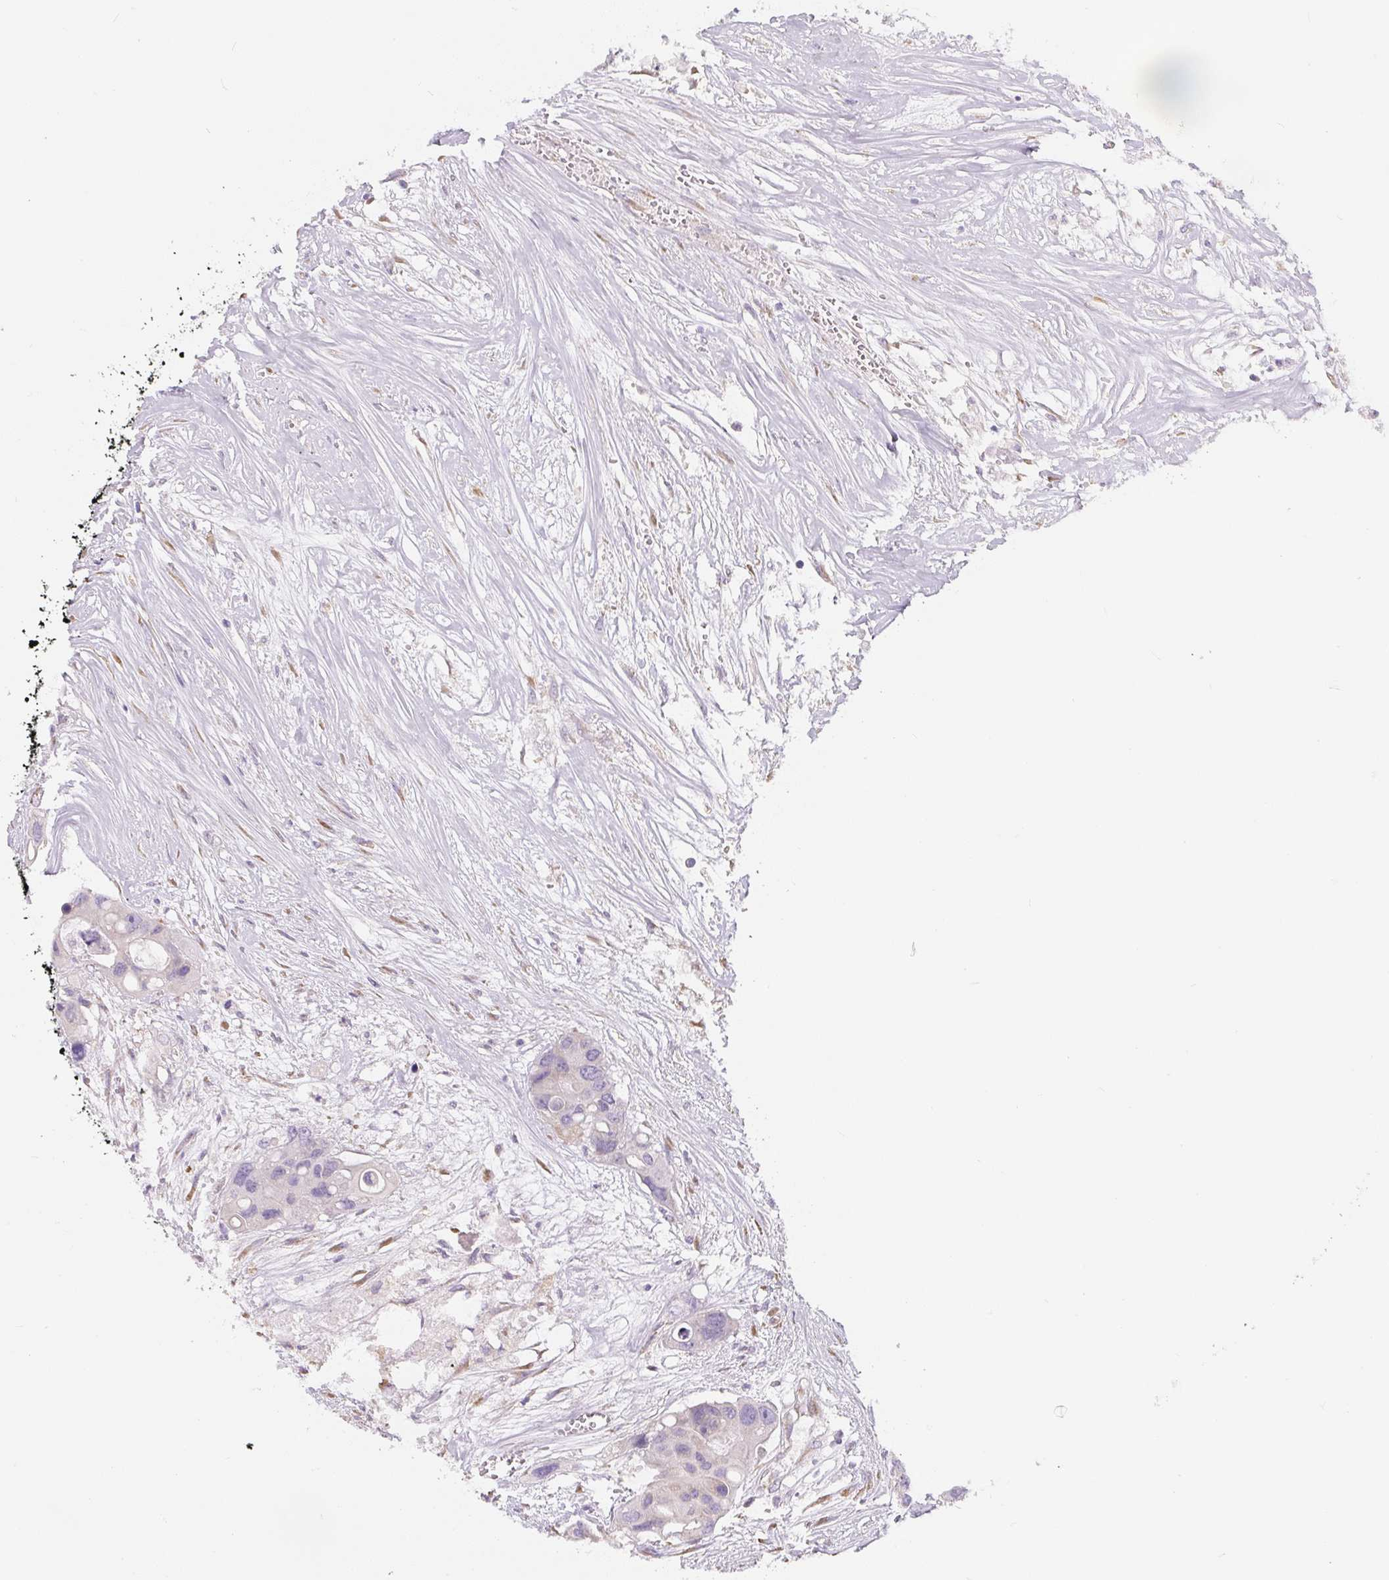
{"staining": {"intensity": "negative", "quantity": "none", "location": "none"}, "tissue": "colorectal cancer", "cell_type": "Tumor cells", "image_type": "cancer", "snomed": [{"axis": "morphology", "description": "Adenocarcinoma, NOS"}, {"axis": "topography", "description": "Colon"}], "caption": "The histopathology image reveals no staining of tumor cells in adenocarcinoma (colorectal). The staining was performed using DAB (3,3'-diaminobenzidine) to visualize the protein expression in brown, while the nuclei were stained in blue with hematoxylin (Magnification: 20x).", "gene": "PWWP3B", "patient": {"sex": "male", "age": 77}}